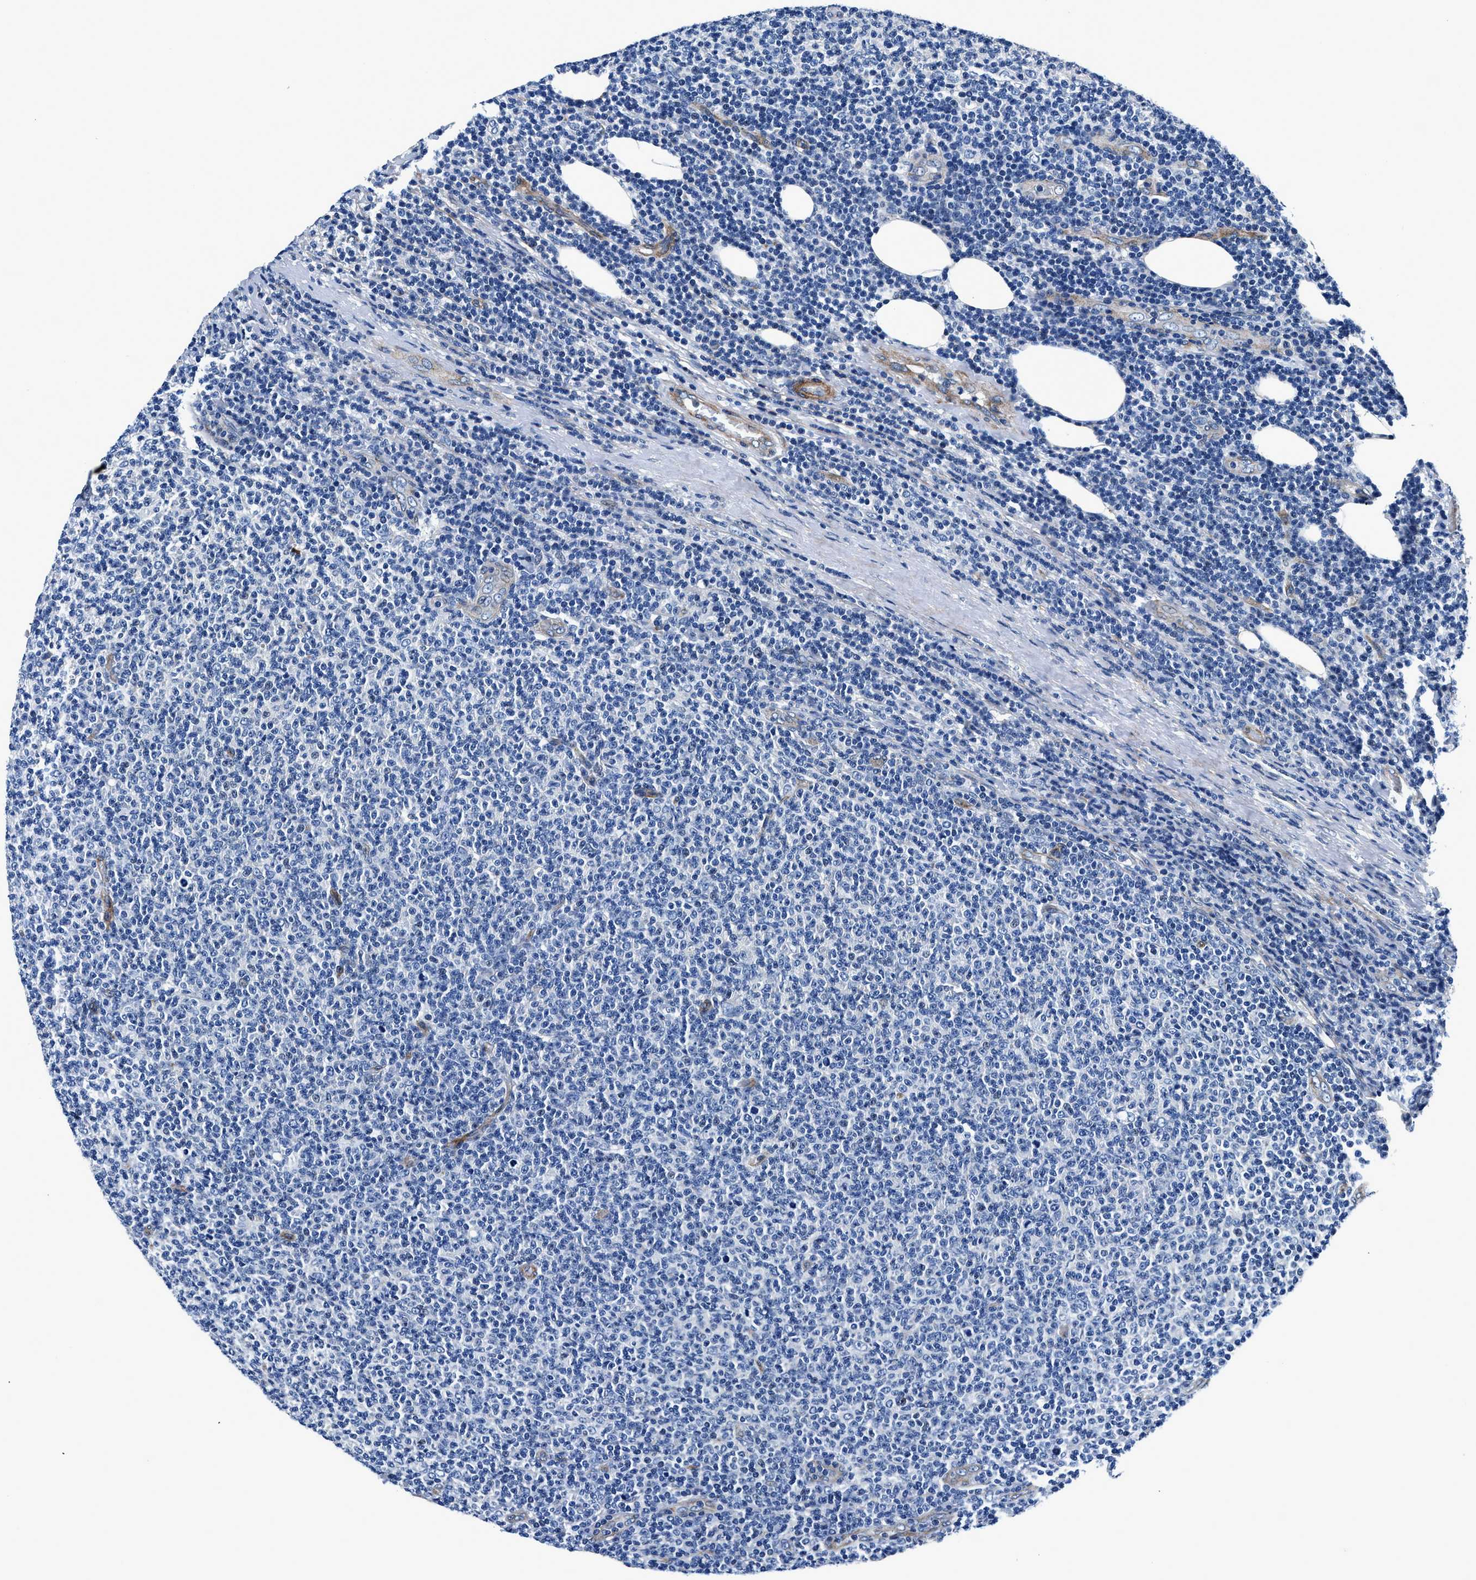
{"staining": {"intensity": "negative", "quantity": "none", "location": "none"}, "tissue": "lymphoma", "cell_type": "Tumor cells", "image_type": "cancer", "snomed": [{"axis": "morphology", "description": "Malignant lymphoma, non-Hodgkin's type, Low grade"}, {"axis": "topography", "description": "Lymph node"}], "caption": "A micrograph of human lymphoma is negative for staining in tumor cells.", "gene": "DAG1", "patient": {"sex": "male", "age": 66}}